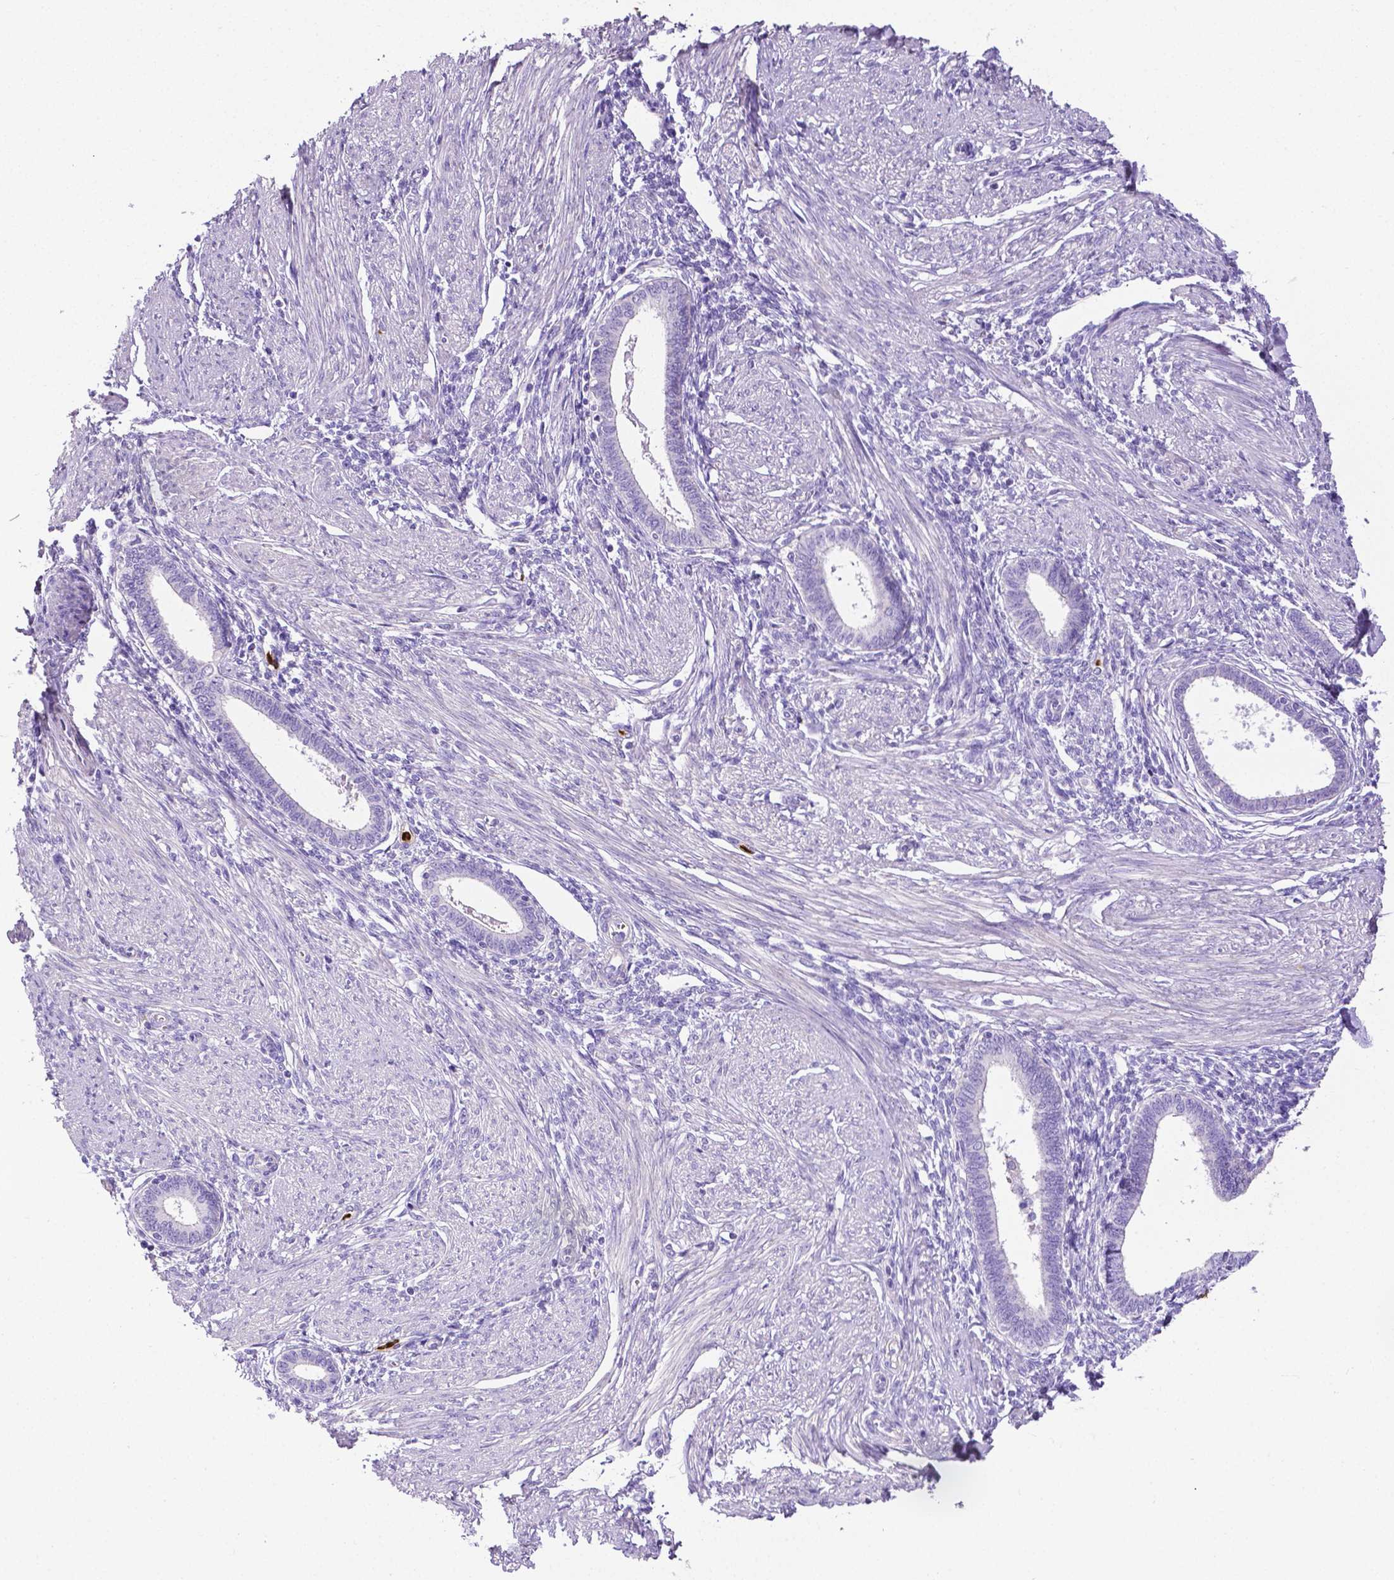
{"staining": {"intensity": "negative", "quantity": "none", "location": "none"}, "tissue": "endometrium", "cell_type": "Cells in endometrial stroma", "image_type": "normal", "snomed": [{"axis": "morphology", "description": "Normal tissue, NOS"}, {"axis": "topography", "description": "Endometrium"}], "caption": "Protein analysis of benign endometrium exhibits no significant expression in cells in endometrial stroma. The staining was performed using DAB to visualize the protein expression in brown, while the nuclei were stained in blue with hematoxylin (Magnification: 20x).", "gene": "MMP9", "patient": {"sex": "female", "age": 42}}